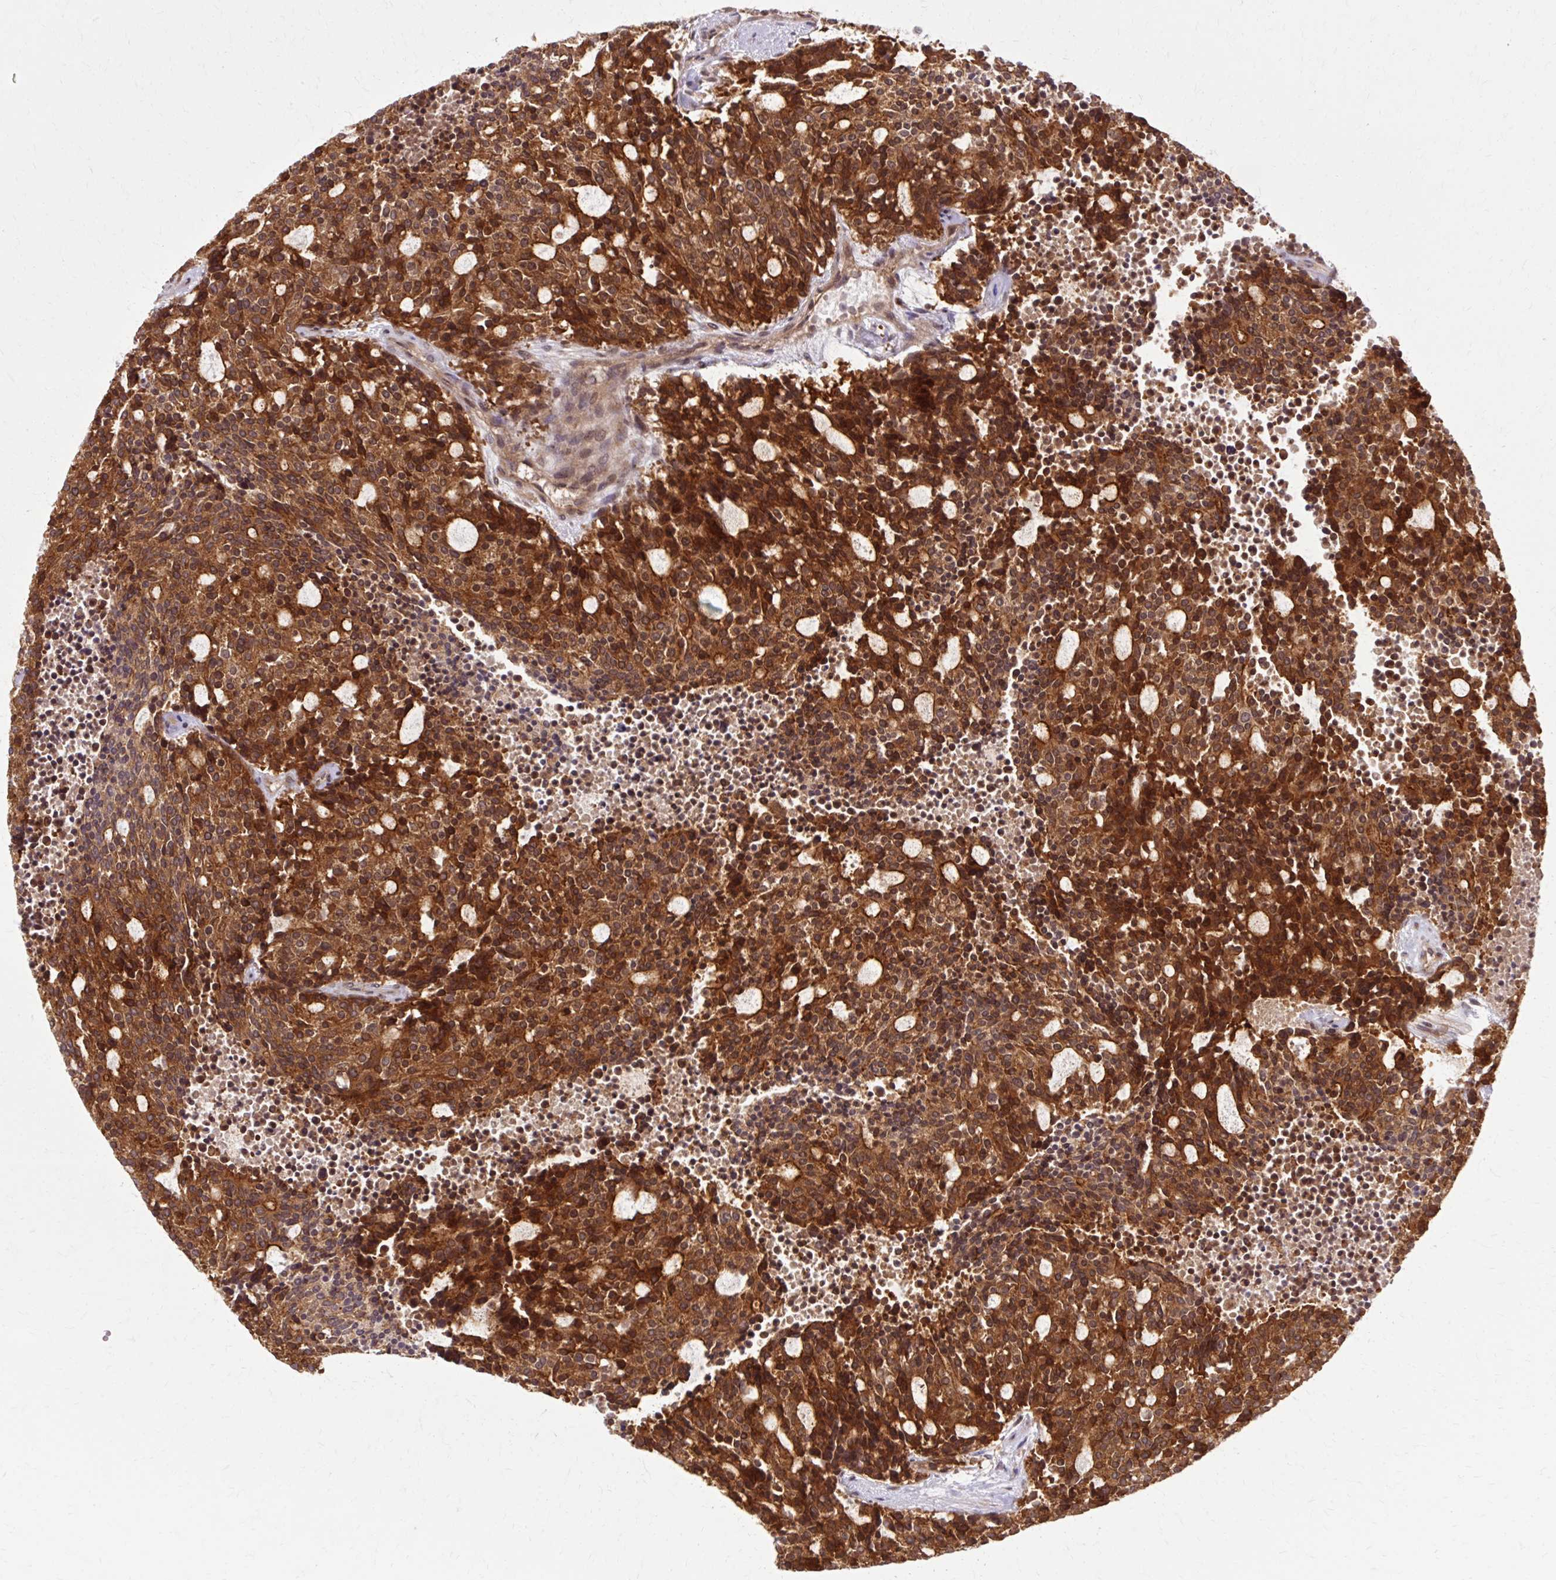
{"staining": {"intensity": "strong", "quantity": ">75%", "location": "cytoplasmic/membranous"}, "tissue": "carcinoid", "cell_type": "Tumor cells", "image_type": "cancer", "snomed": [{"axis": "morphology", "description": "Carcinoid, malignant, NOS"}, {"axis": "topography", "description": "Pancreas"}], "caption": "Protein staining of carcinoid tissue demonstrates strong cytoplasmic/membranous expression in about >75% of tumor cells. The staining is performed using DAB (3,3'-diaminobenzidine) brown chromogen to label protein expression. The nuclei are counter-stained blue using hematoxylin.", "gene": "MZT2B", "patient": {"sex": "female", "age": 54}}